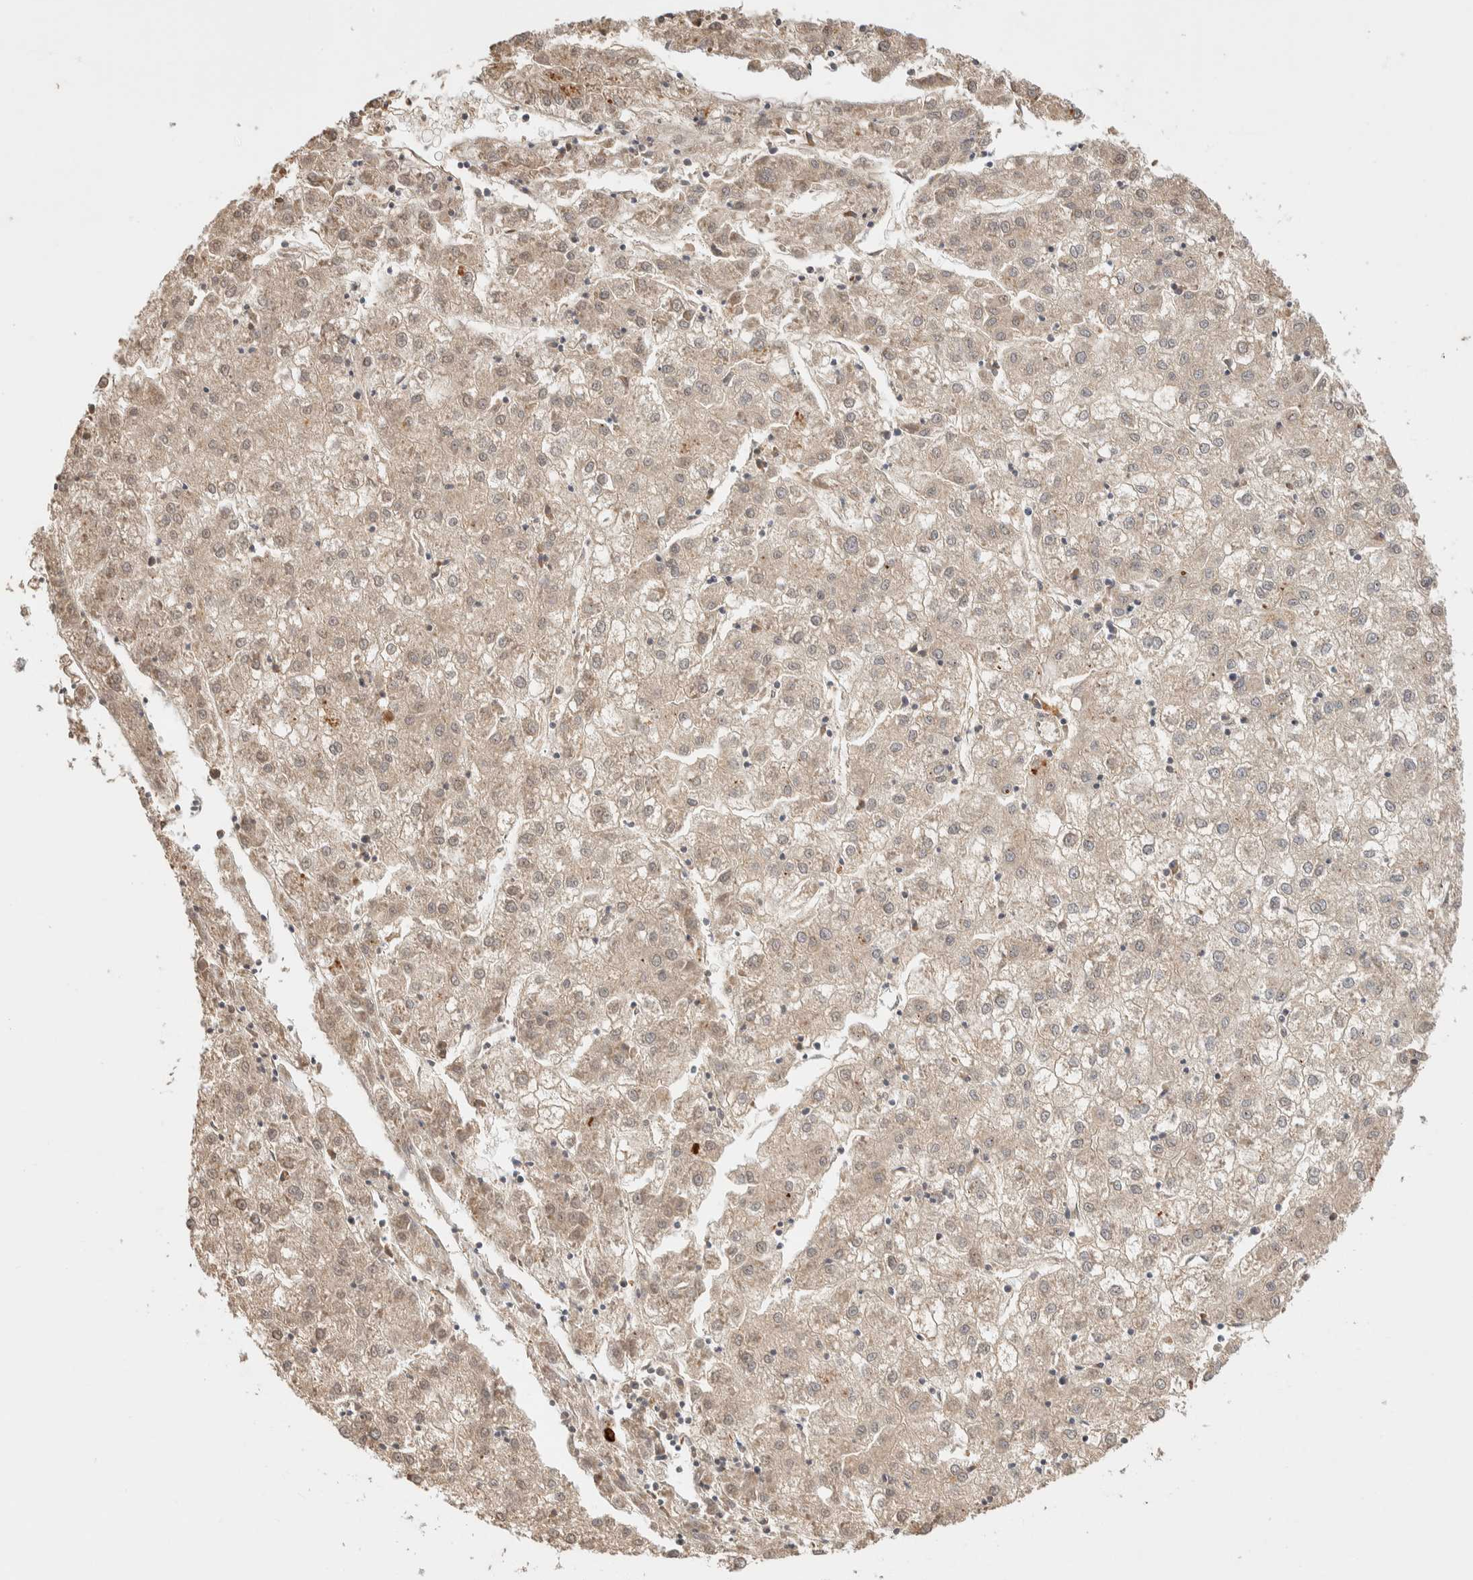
{"staining": {"intensity": "weak", "quantity": ">75%", "location": "cytoplasmic/membranous"}, "tissue": "liver cancer", "cell_type": "Tumor cells", "image_type": "cancer", "snomed": [{"axis": "morphology", "description": "Carcinoma, Hepatocellular, NOS"}, {"axis": "topography", "description": "Liver"}], "caption": "An immunohistochemistry (IHC) photomicrograph of neoplastic tissue is shown. Protein staining in brown labels weak cytoplasmic/membranous positivity in hepatocellular carcinoma (liver) within tumor cells.", "gene": "TTI2", "patient": {"sex": "male", "age": 72}}